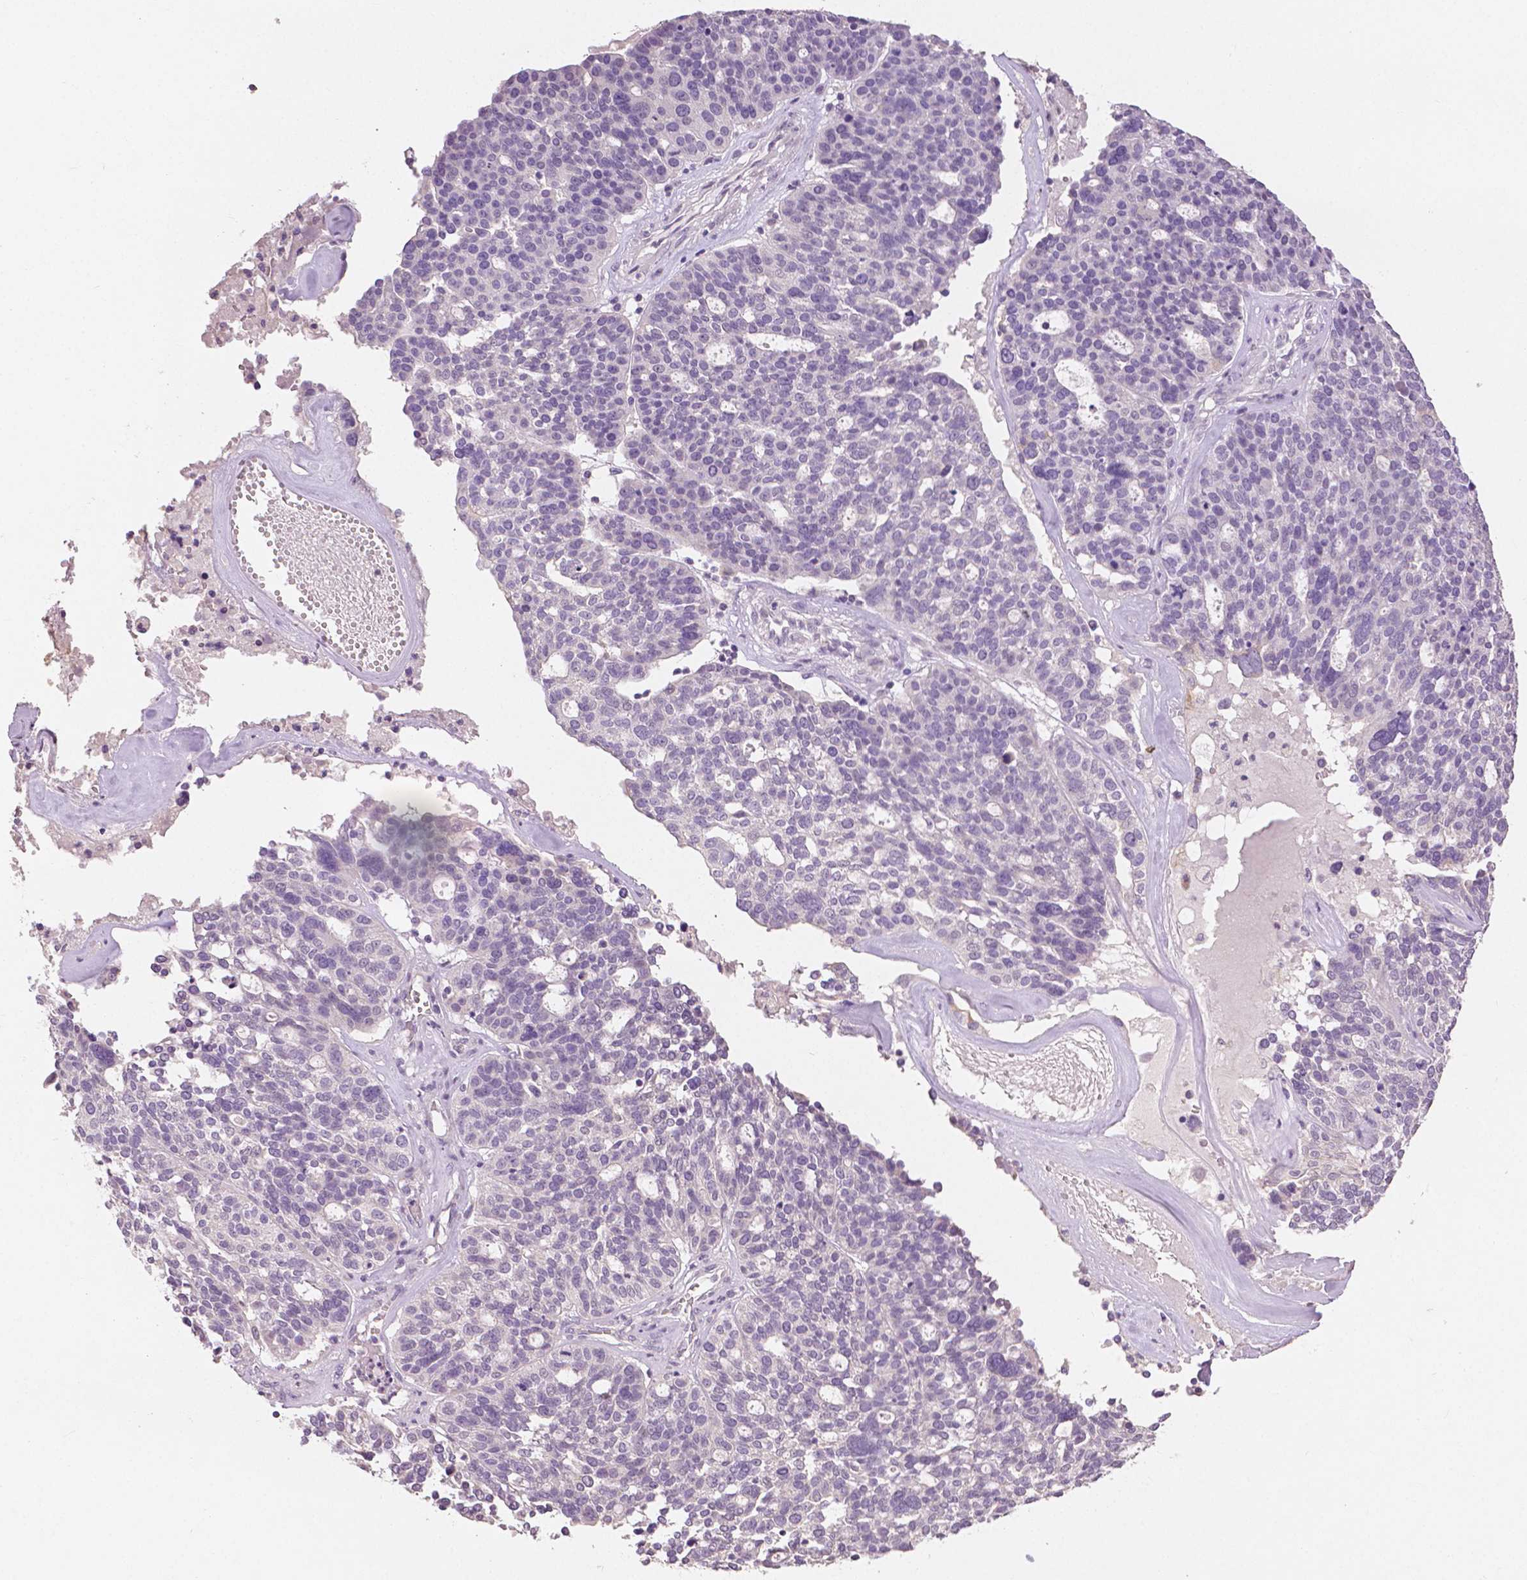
{"staining": {"intensity": "negative", "quantity": "none", "location": "none"}, "tissue": "ovarian cancer", "cell_type": "Tumor cells", "image_type": "cancer", "snomed": [{"axis": "morphology", "description": "Cystadenocarcinoma, serous, NOS"}, {"axis": "topography", "description": "Ovary"}], "caption": "This histopathology image is of ovarian serous cystadenocarcinoma stained with immunohistochemistry to label a protein in brown with the nuclei are counter-stained blue. There is no expression in tumor cells.", "gene": "TGM1", "patient": {"sex": "female", "age": 59}}